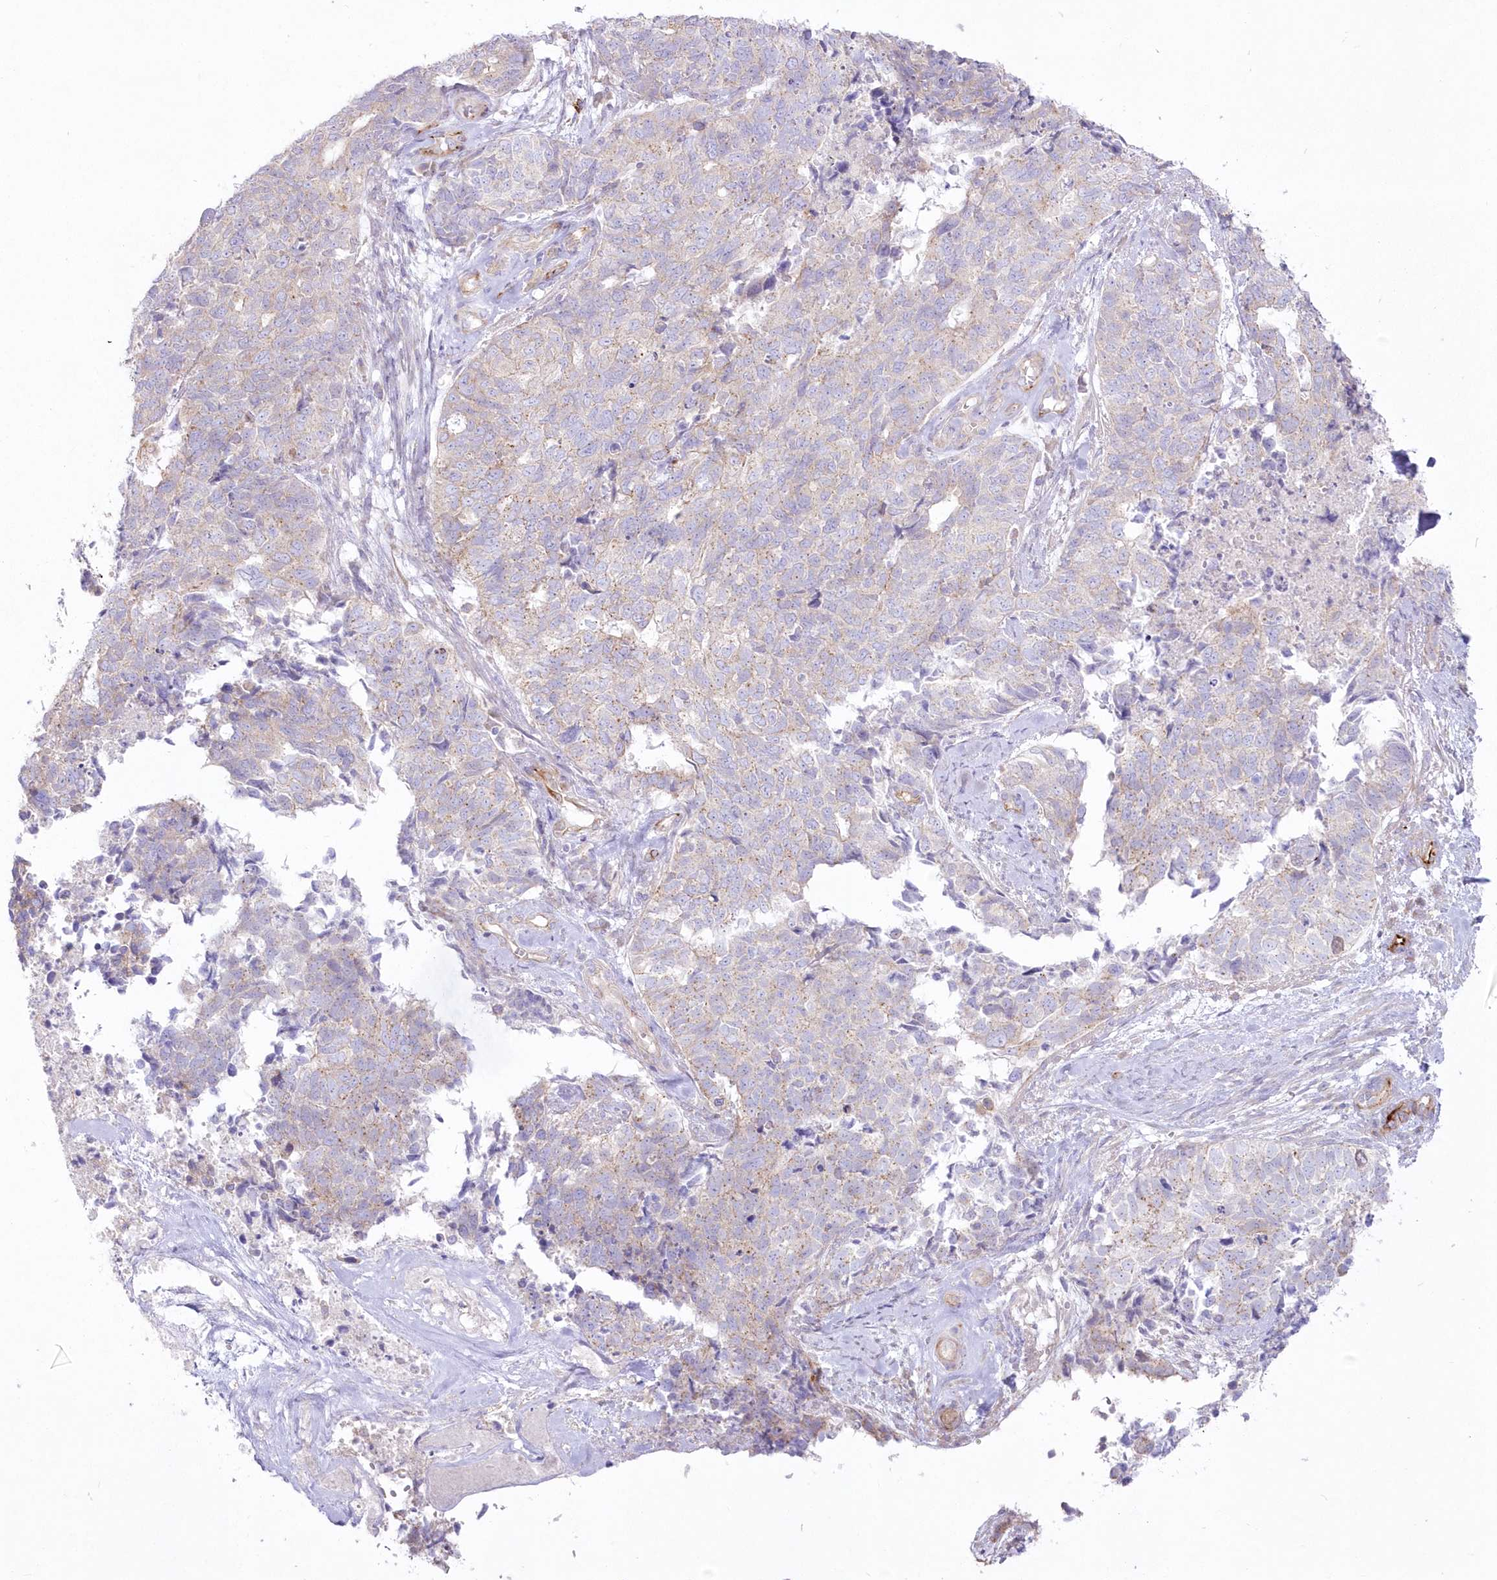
{"staining": {"intensity": "weak", "quantity": "<25%", "location": "cytoplasmic/membranous"}, "tissue": "cervical cancer", "cell_type": "Tumor cells", "image_type": "cancer", "snomed": [{"axis": "morphology", "description": "Squamous cell carcinoma, NOS"}, {"axis": "topography", "description": "Cervix"}], "caption": "Immunohistochemical staining of human squamous cell carcinoma (cervical) demonstrates no significant positivity in tumor cells.", "gene": "ZNF843", "patient": {"sex": "female", "age": 63}}